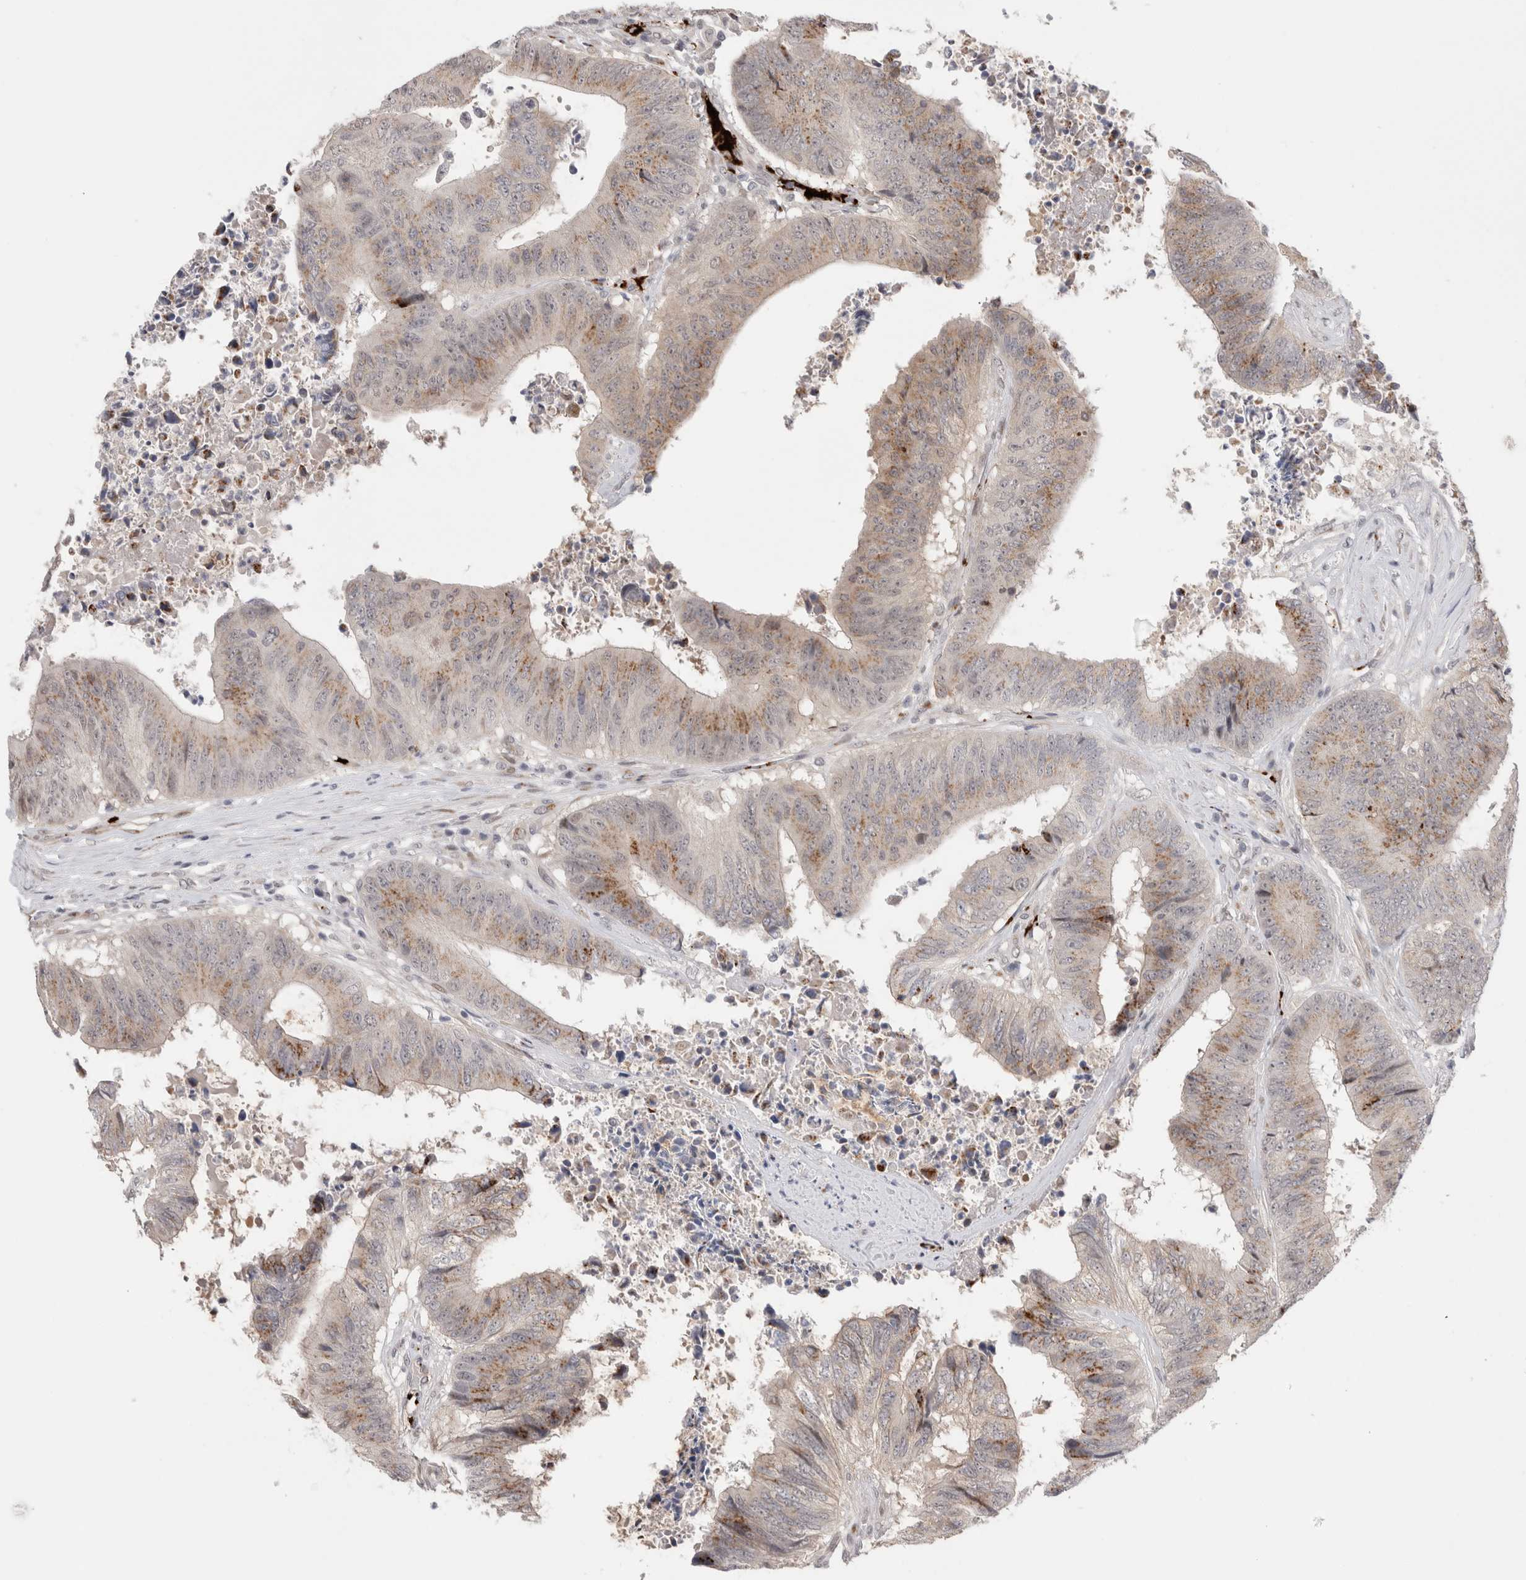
{"staining": {"intensity": "weak", "quantity": ">75%", "location": "cytoplasmic/membranous"}, "tissue": "colorectal cancer", "cell_type": "Tumor cells", "image_type": "cancer", "snomed": [{"axis": "morphology", "description": "Adenocarcinoma, NOS"}, {"axis": "topography", "description": "Rectum"}], "caption": "A histopathology image showing weak cytoplasmic/membranous staining in about >75% of tumor cells in colorectal cancer (adenocarcinoma), as visualized by brown immunohistochemical staining.", "gene": "VPS28", "patient": {"sex": "male", "age": 72}}